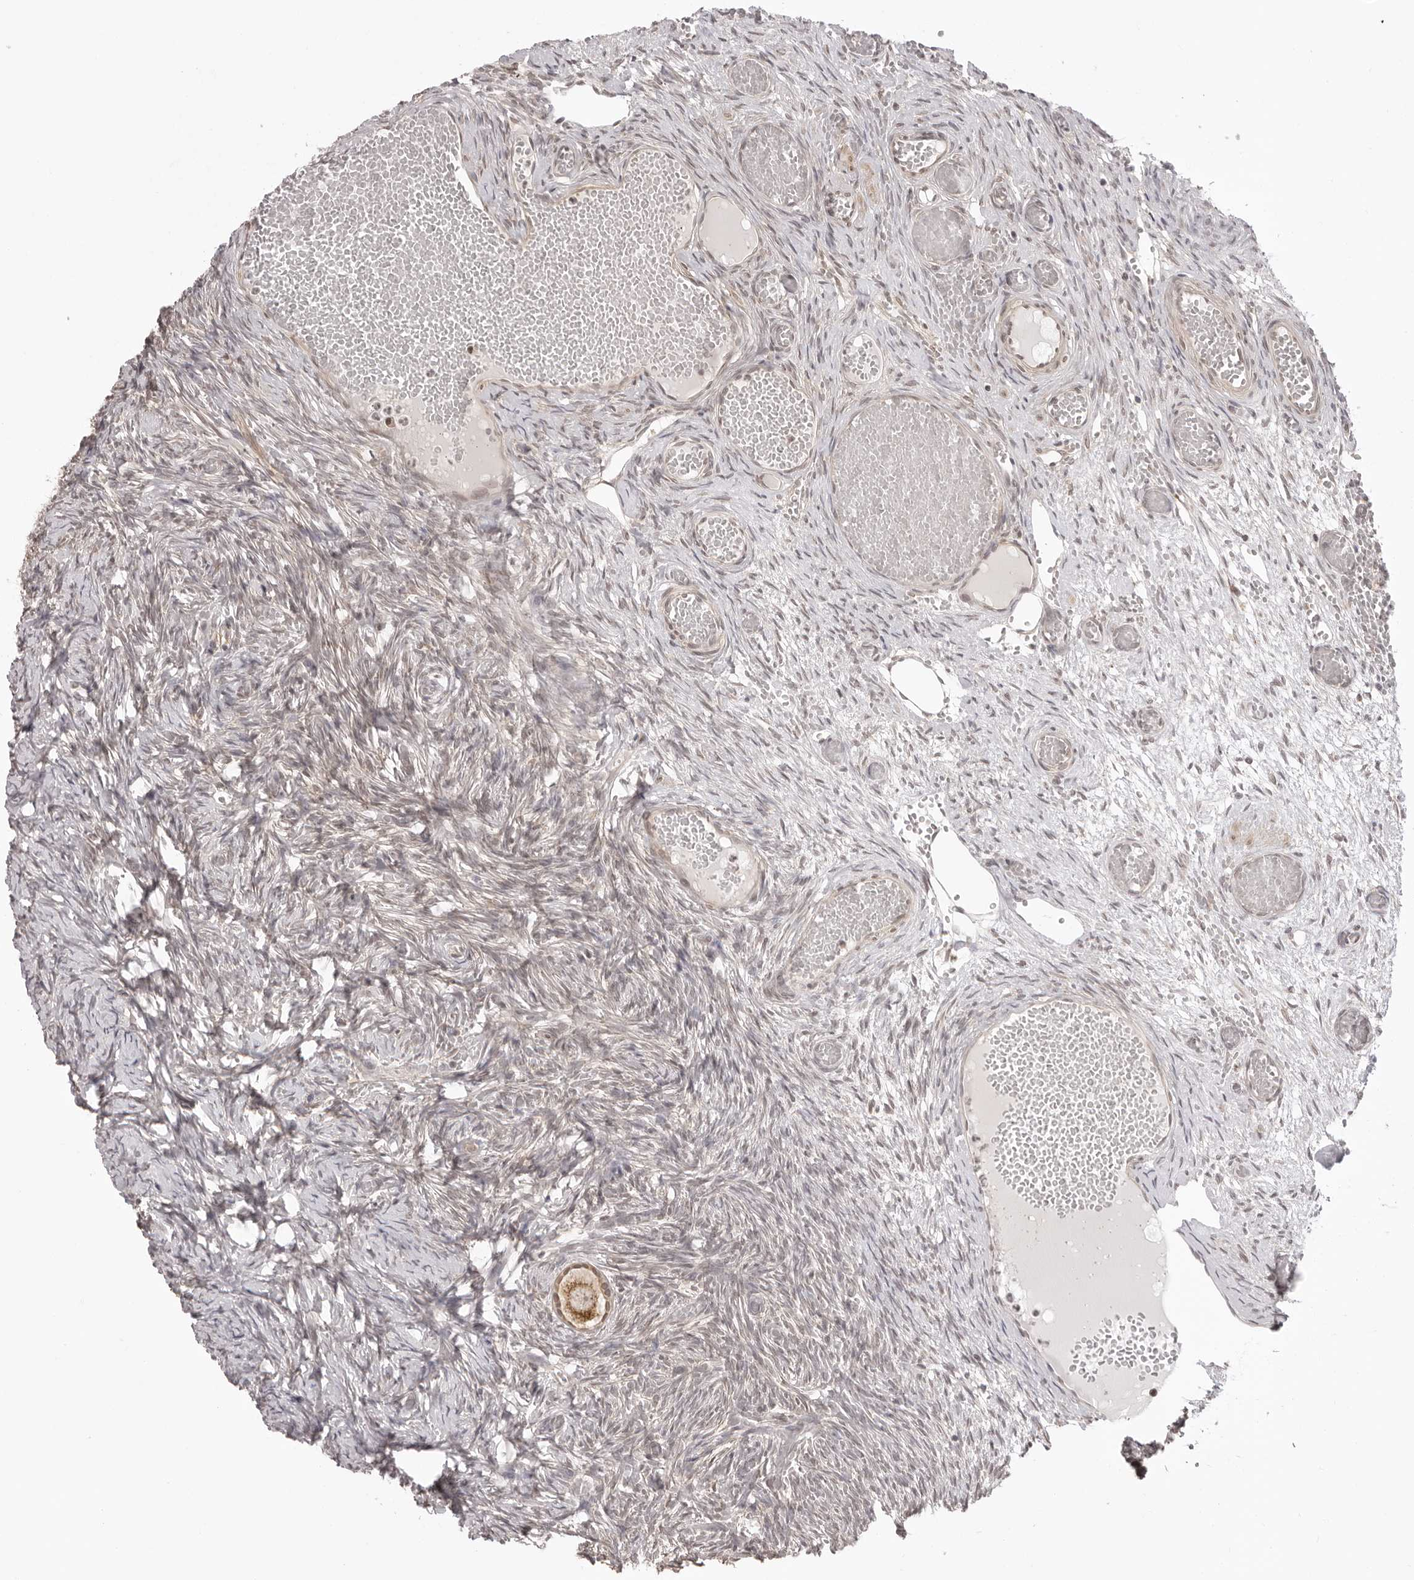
{"staining": {"intensity": "moderate", "quantity": ">75%", "location": "cytoplasmic/membranous"}, "tissue": "ovary", "cell_type": "Follicle cells", "image_type": "normal", "snomed": [{"axis": "morphology", "description": "Adenocarcinoma, NOS"}, {"axis": "topography", "description": "Endometrium"}], "caption": "IHC micrograph of normal ovary: human ovary stained using immunohistochemistry (IHC) shows medium levels of moderate protein expression localized specifically in the cytoplasmic/membranous of follicle cells, appearing as a cytoplasmic/membranous brown color.", "gene": "ZC3H11A", "patient": {"sex": "female", "age": 32}}